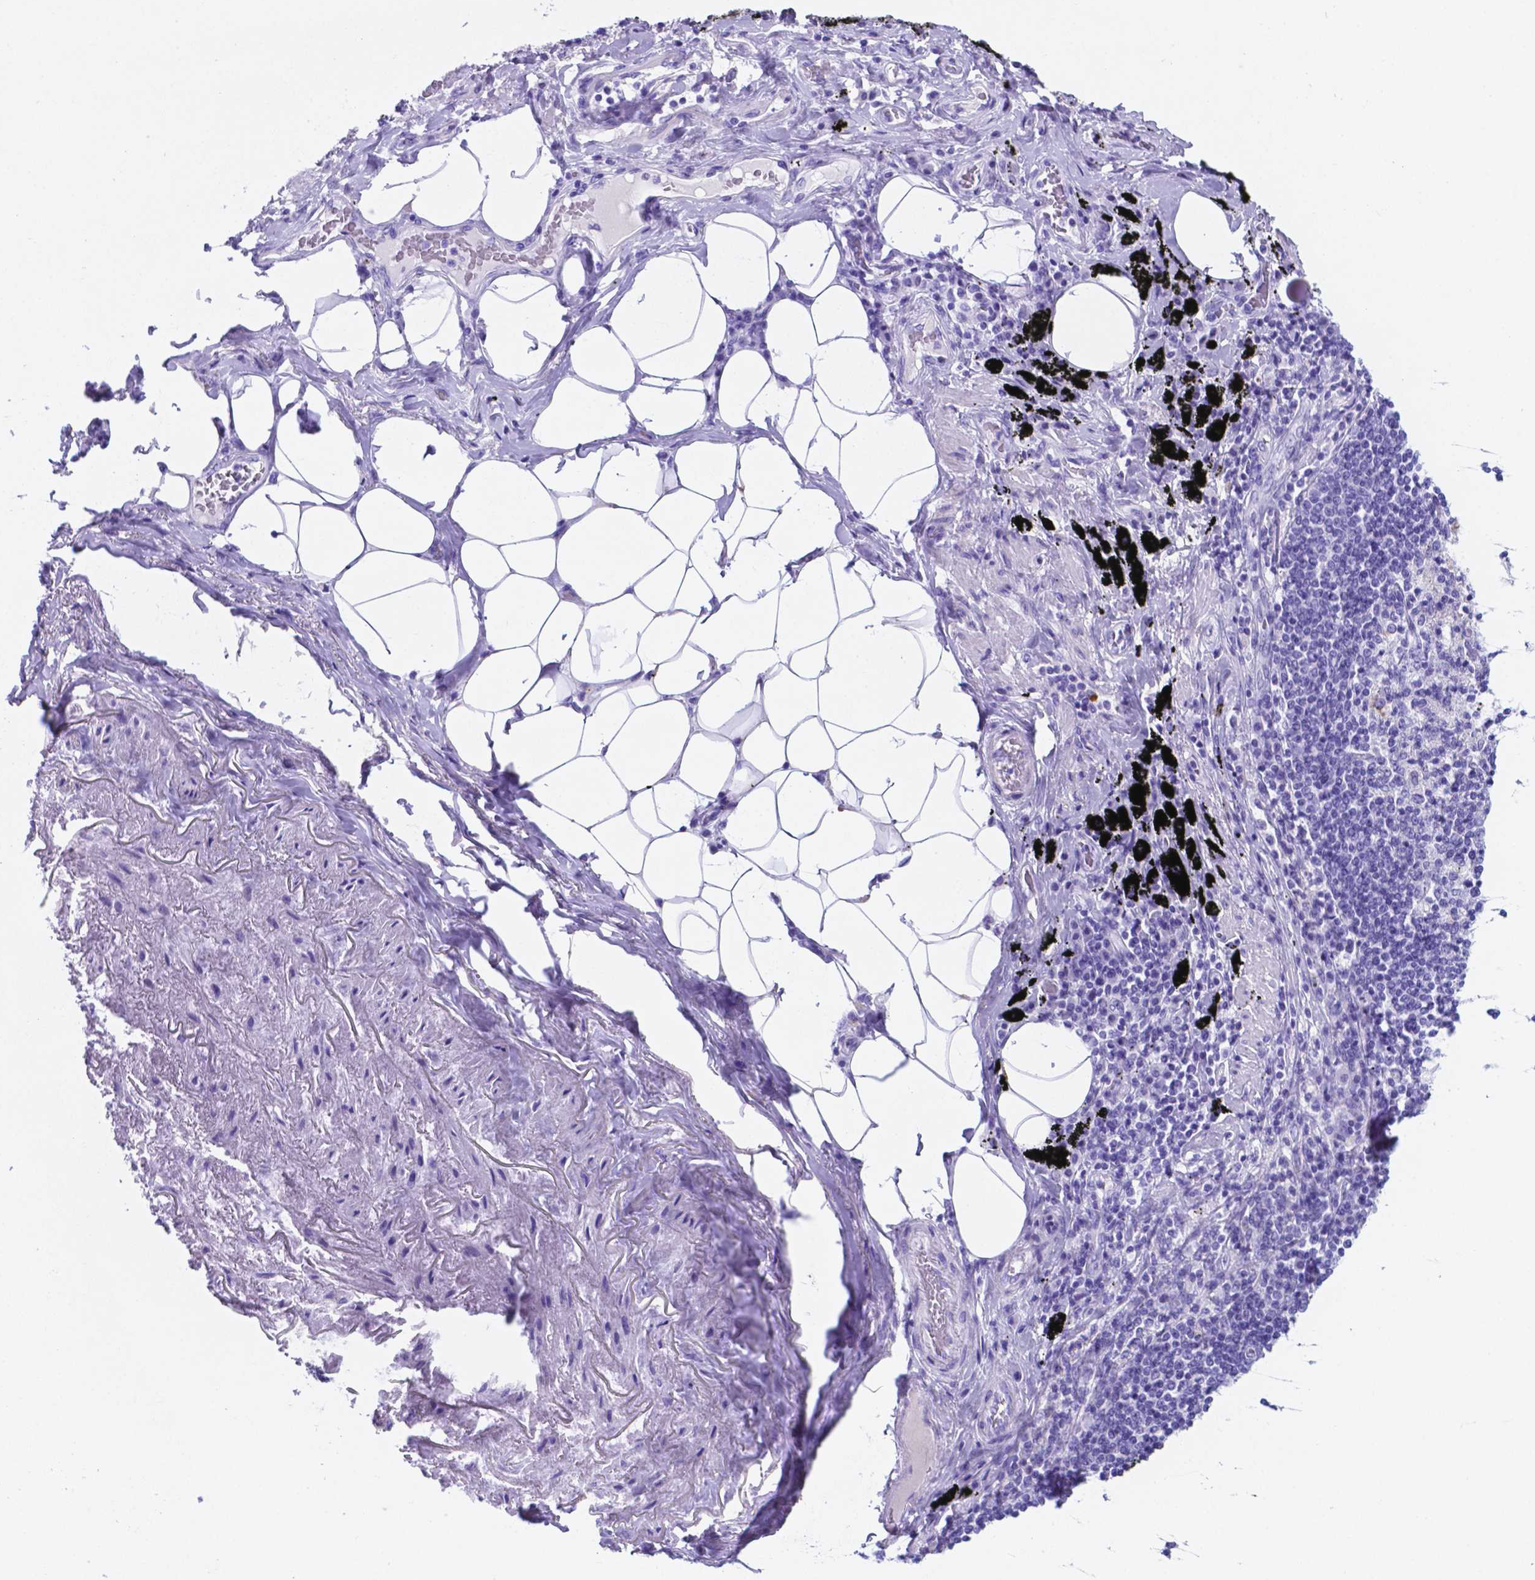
{"staining": {"intensity": "negative", "quantity": "none", "location": "none"}, "tissue": "adipose tissue", "cell_type": "Adipocytes", "image_type": "normal", "snomed": [{"axis": "morphology", "description": "Normal tissue, NOS"}, {"axis": "topography", "description": "Bronchus"}, {"axis": "topography", "description": "Lung"}], "caption": "Immunohistochemistry (IHC) of benign human adipose tissue shows no expression in adipocytes. (Brightfield microscopy of DAB IHC at high magnification).", "gene": "DNAAF8", "patient": {"sex": "female", "age": 57}}